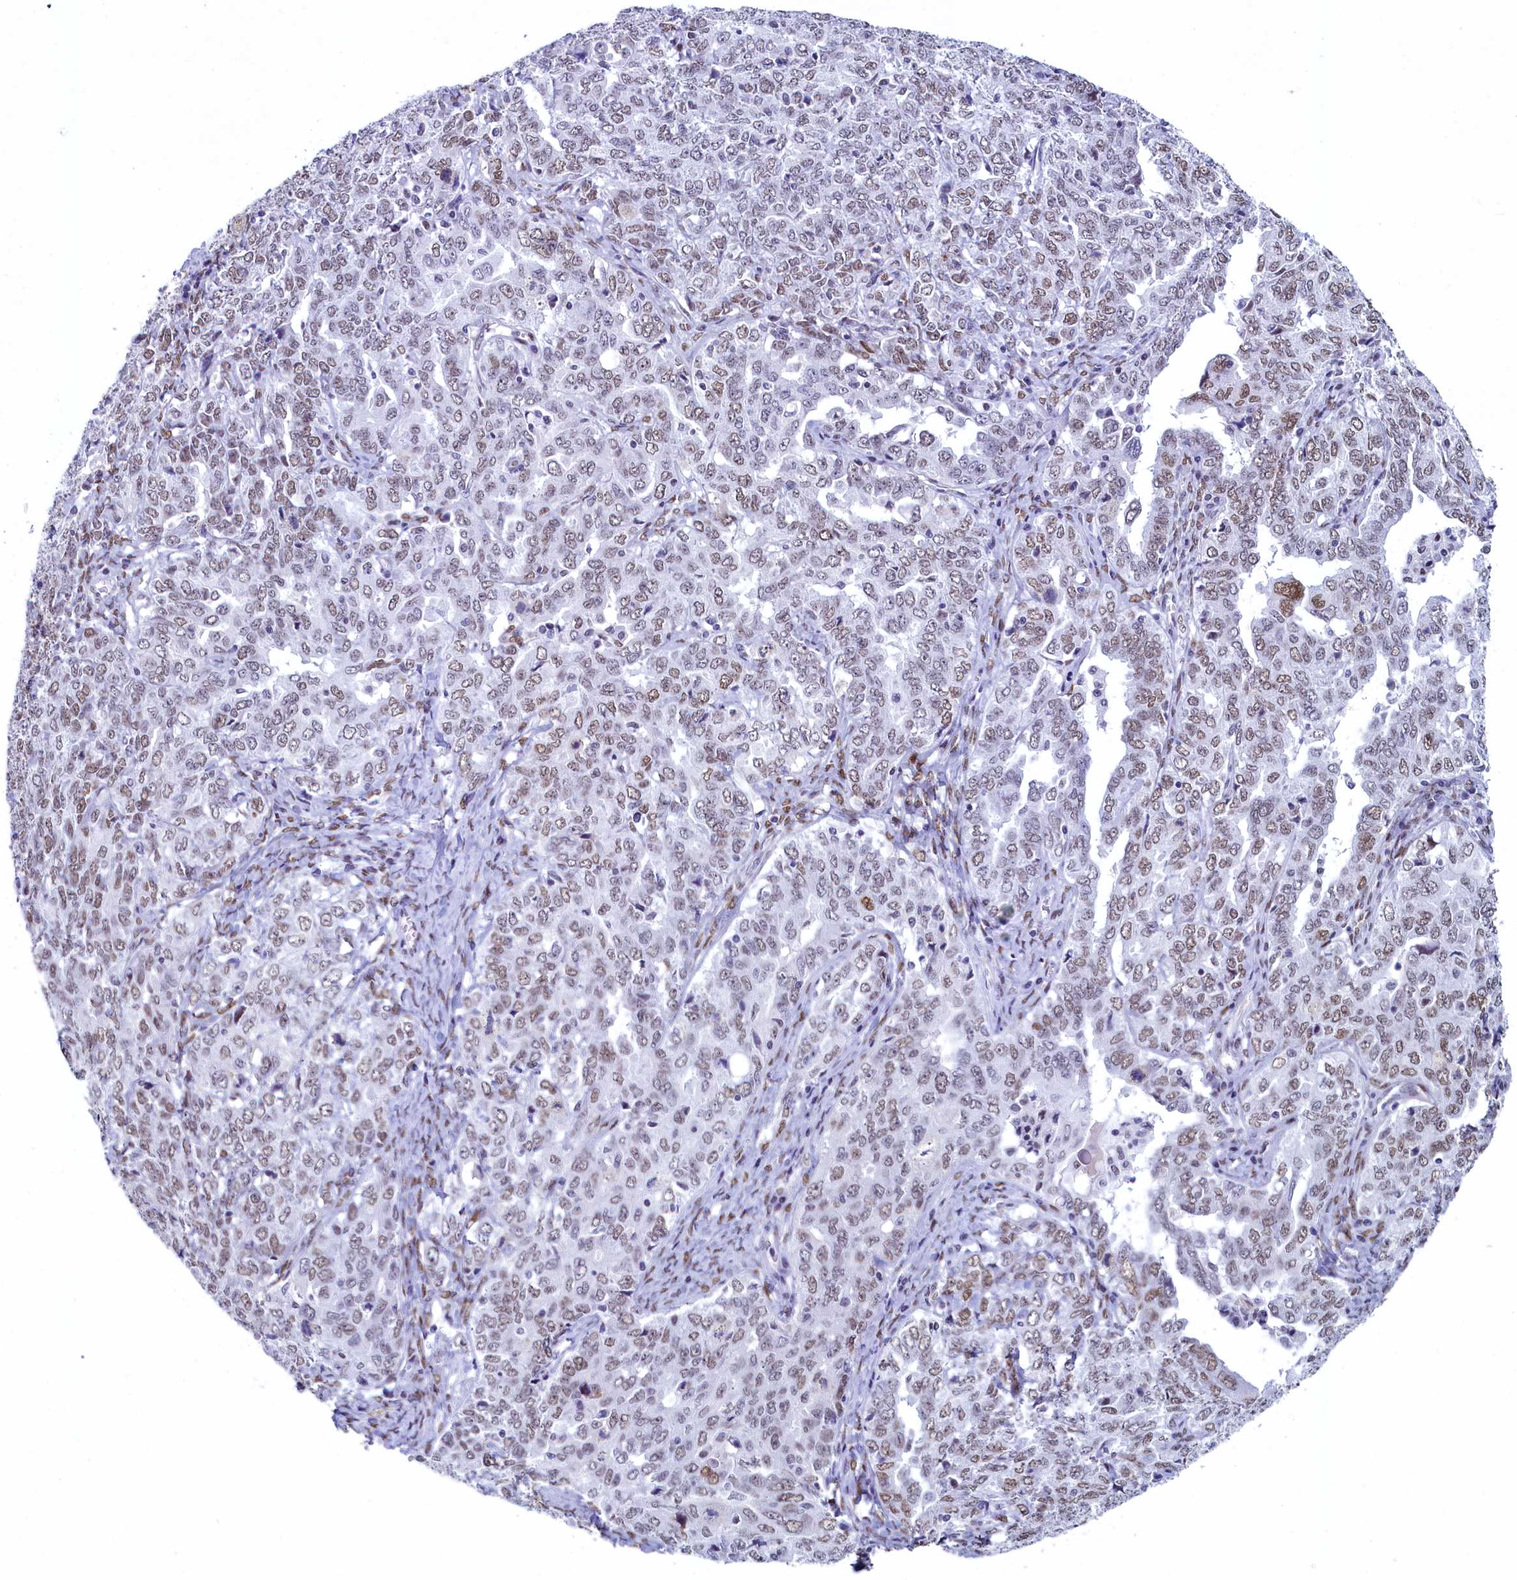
{"staining": {"intensity": "weak", "quantity": ">75%", "location": "nuclear"}, "tissue": "ovarian cancer", "cell_type": "Tumor cells", "image_type": "cancer", "snomed": [{"axis": "morphology", "description": "Carcinoma, endometroid"}, {"axis": "topography", "description": "Ovary"}], "caption": "A photomicrograph showing weak nuclear positivity in approximately >75% of tumor cells in endometroid carcinoma (ovarian), as visualized by brown immunohistochemical staining.", "gene": "SUGP2", "patient": {"sex": "female", "age": 62}}